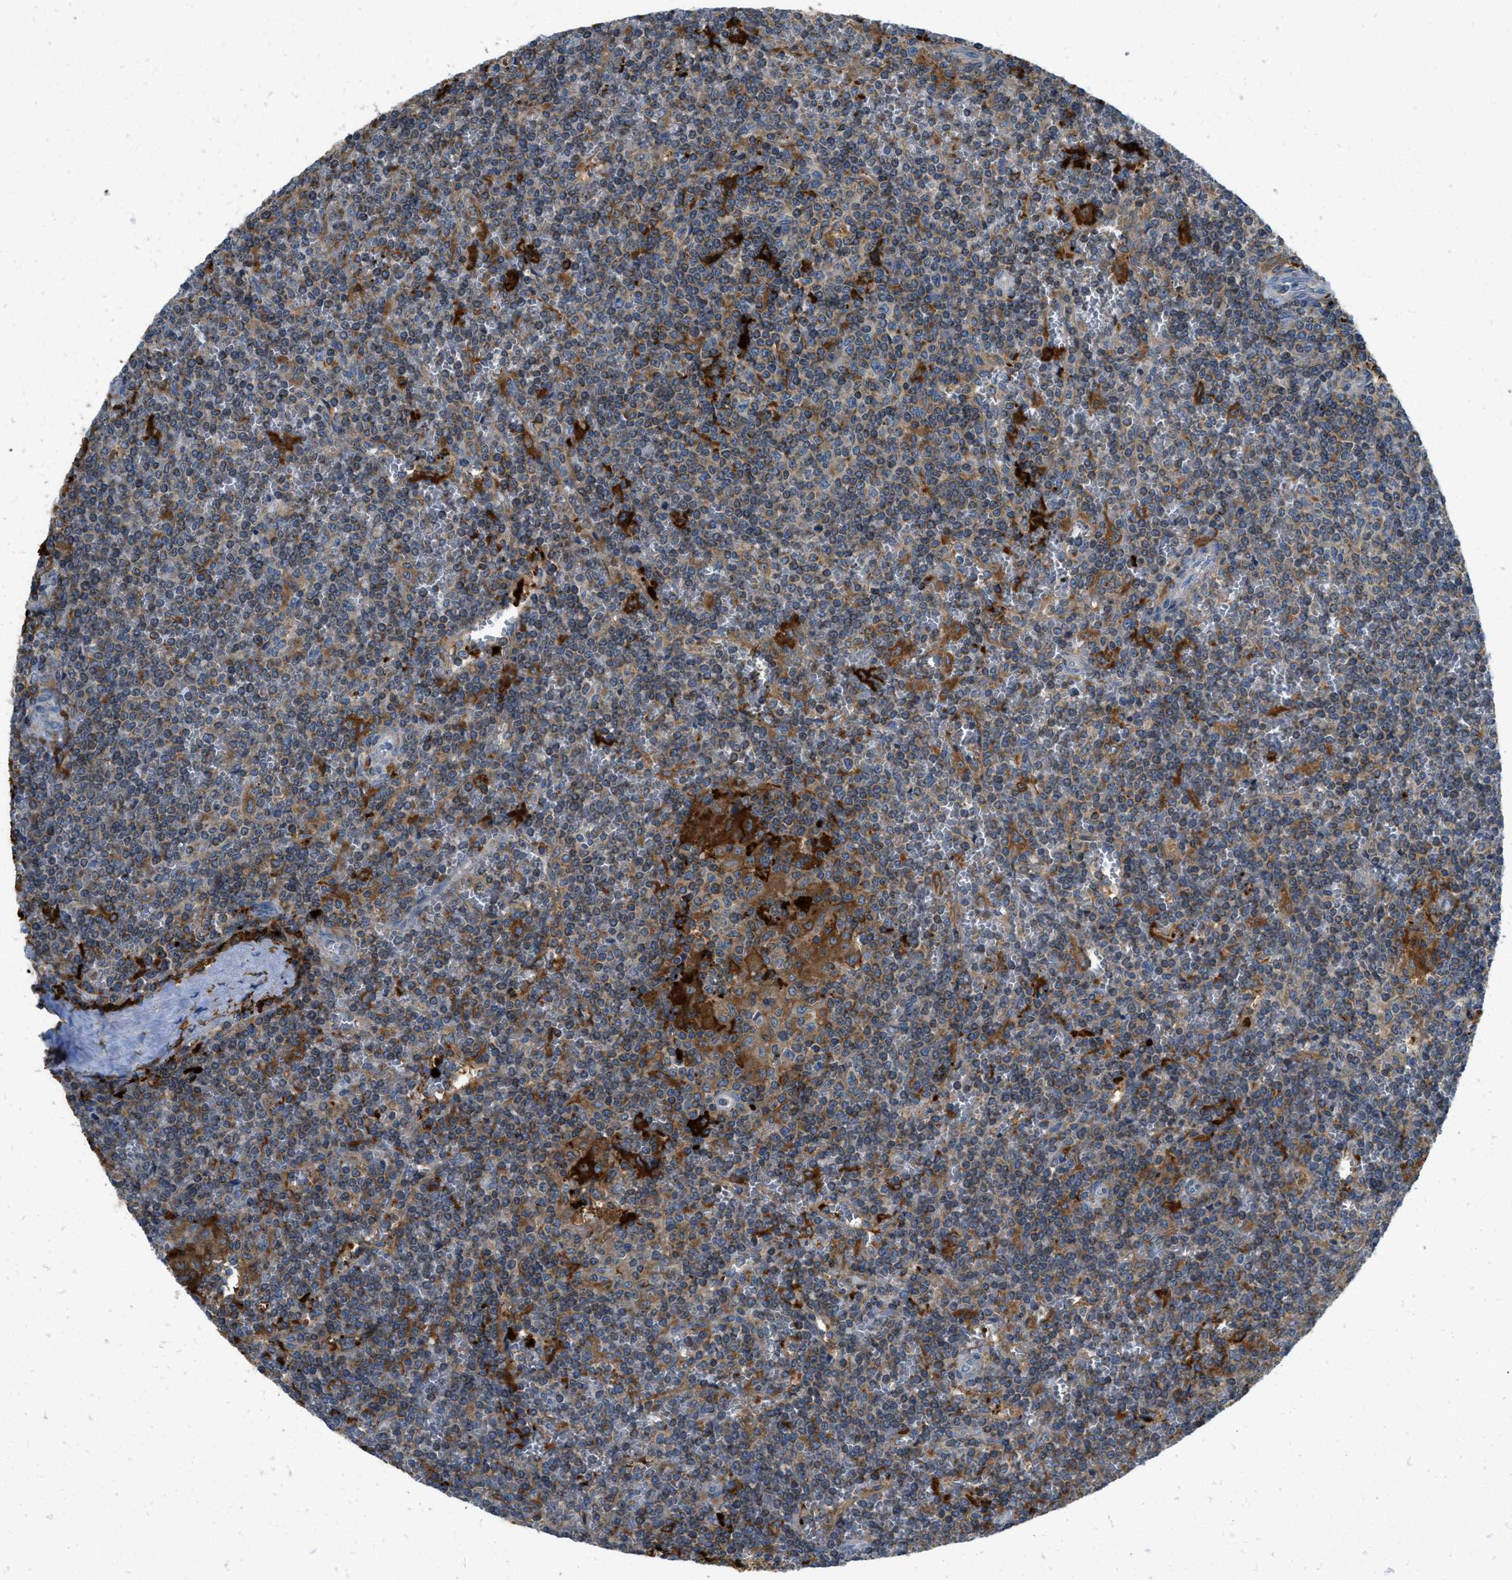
{"staining": {"intensity": "moderate", "quantity": "<25%", "location": "cytoplasmic/membranous"}, "tissue": "lymphoma", "cell_type": "Tumor cells", "image_type": "cancer", "snomed": [{"axis": "morphology", "description": "Malignant lymphoma, non-Hodgkin's type, Low grade"}, {"axis": "topography", "description": "Spleen"}], "caption": "Approximately <25% of tumor cells in lymphoma show moderate cytoplasmic/membranous protein expression as visualized by brown immunohistochemical staining.", "gene": "RFFL", "patient": {"sex": "female", "age": 19}}